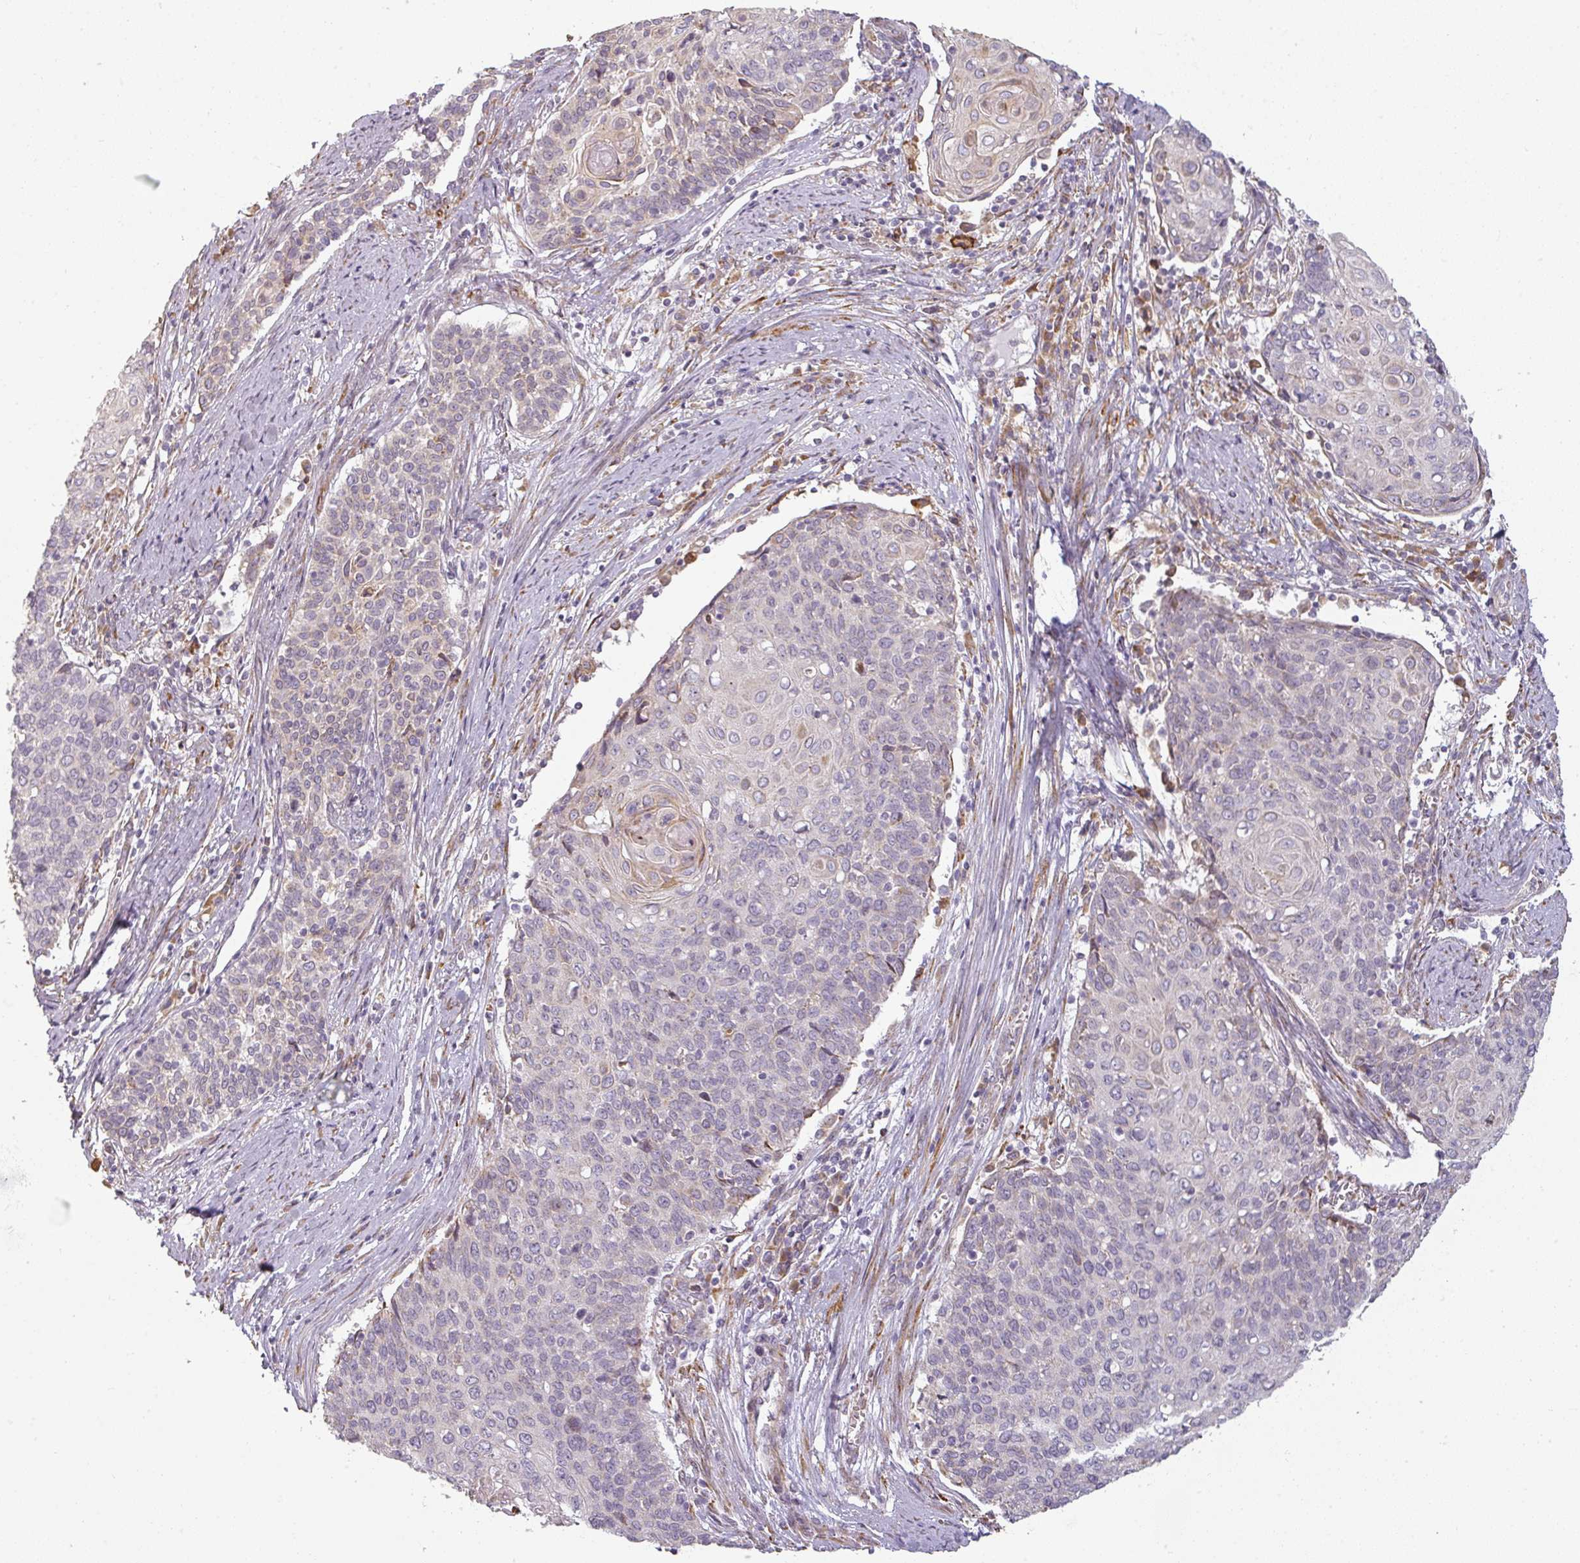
{"staining": {"intensity": "negative", "quantity": "none", "location": "none"}, "tissue": "cervical cancer", "cell_type": "Tumor cells", "image_type": "cancer", "snomed": [{"axis": "morphology", "description": "Squamous cell carcinoma, NOS"}, {"axis": "topography", "description": "Cervix"}], "caption": "IHC image of cervical squamous cell carcinoma stained for a protein (brown), which shows no positivity in tumor cells.", "gene": "CCDC144A", "patient": {"sex": "female", "age": 39}}